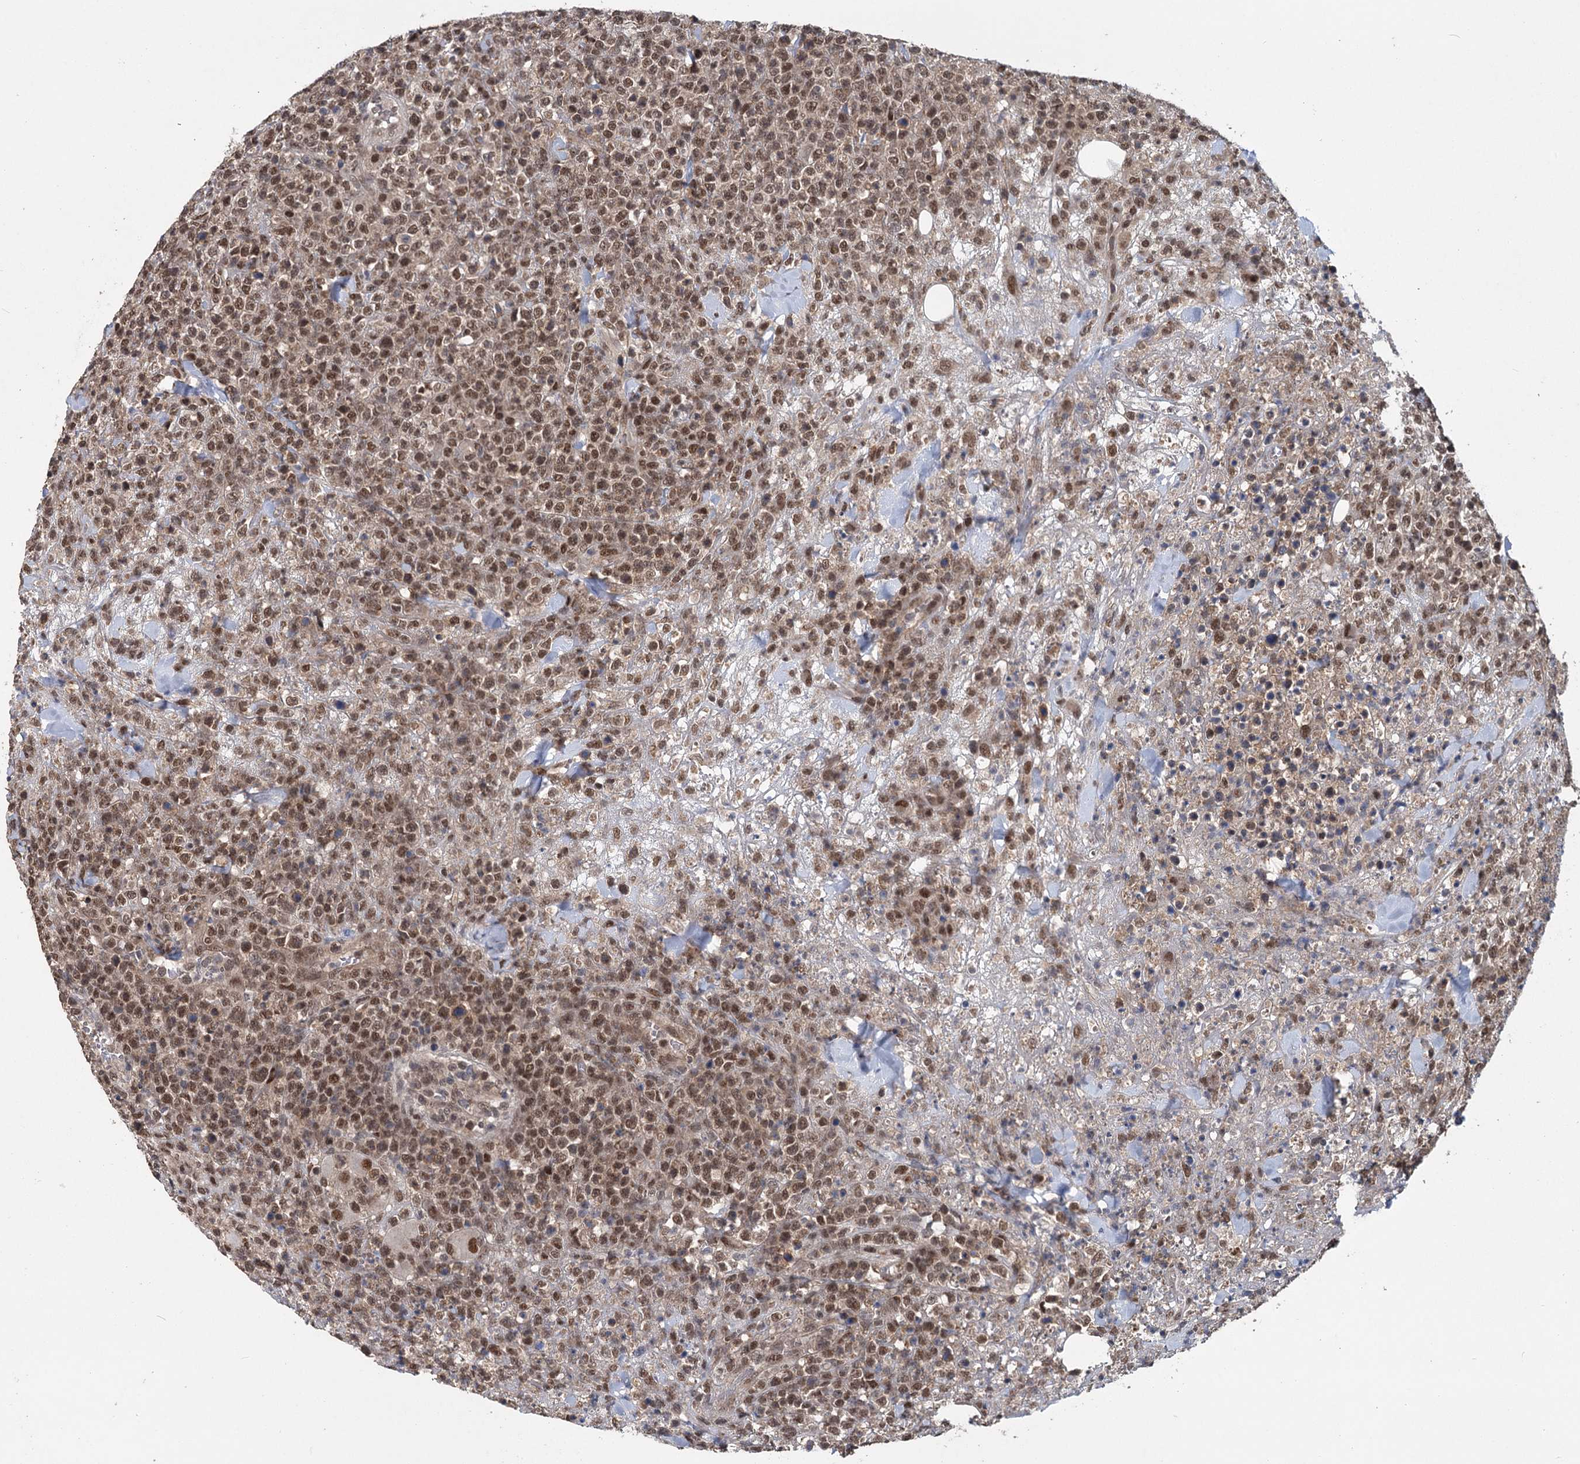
{"staining": {"intensity": "moderate", "quantity": ">75%", "location": "nuclear"}, "tissue": "lymphoma", "cell_type": "Tumor cells", "image_type": "cancer", "snomed": [{"axis": "morphology", "description": "Malignant lymphoma, non-Hodgkin's type, High grade"}, {"axis": "topography", "description": "Colon"}], "caption": "Brown immunohistochemical staining in high-grade malignant lymphoma, non-Hodgkin's type displays moderate nuclear staining in approximately >75% of tumor cells.", "gene": "MYG1", "patient": {"sex": "female", "age": 53}}